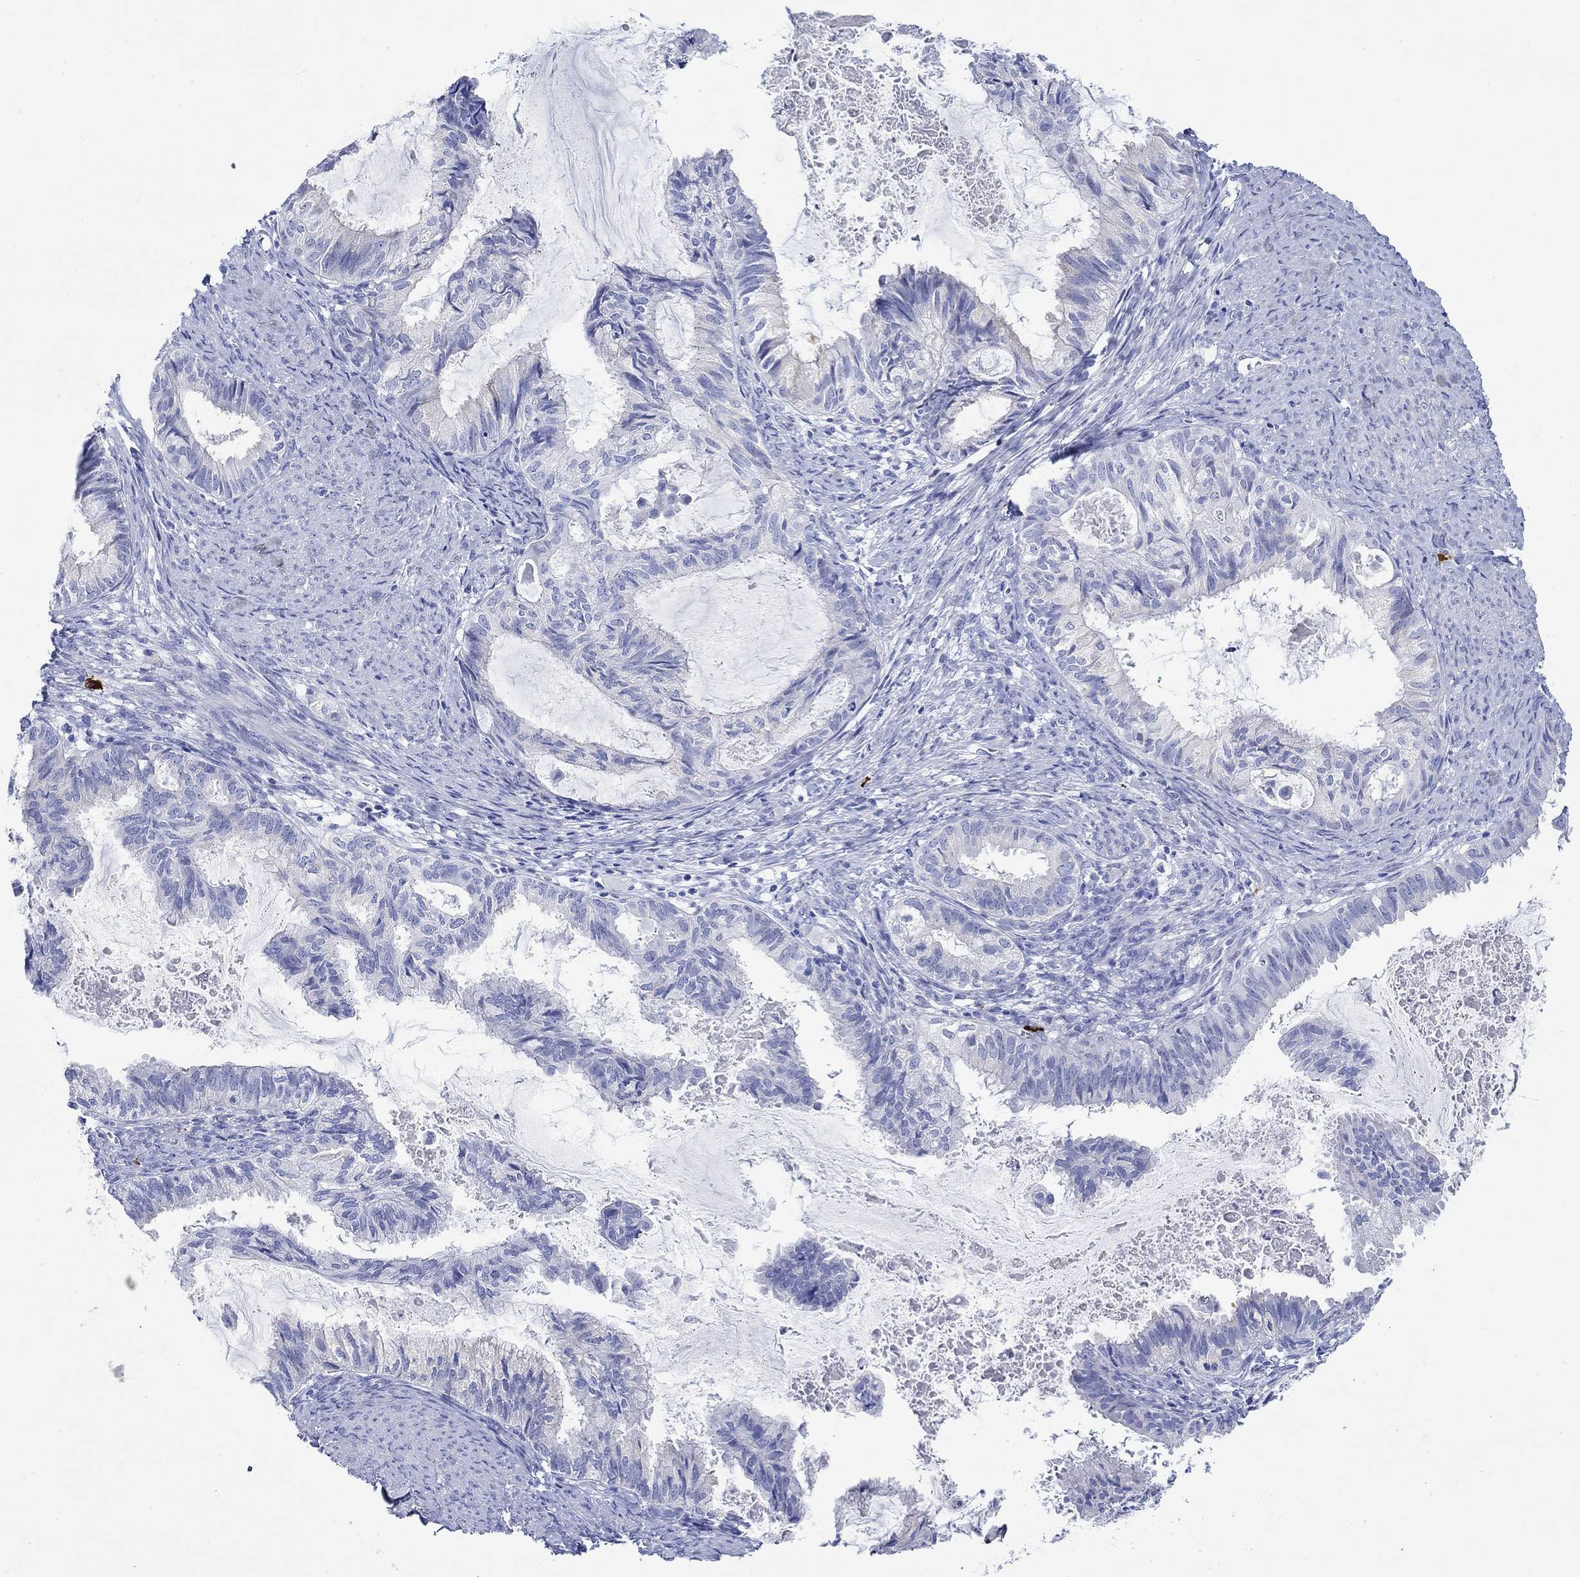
{"staining": {"intensity": "negative", "quantity": "none", "location": "none"}, "tissue": "endometrial cancer", "cell_type": "Tumor cells", "image_type": "cancer", "snomed": [{"axis": "morphology", "description": "Adenocarcinoma, NOS"}, {"axis": "topography", "description": "Endometrium"}], "caption": "High power microscopy micrograph of an IHC micrograph of adenocarcinoma (endometrial), revealing no significant staining in tumor cells.", "gene": "P2RY6", "patient": {"sex": "female", "age": 86}}